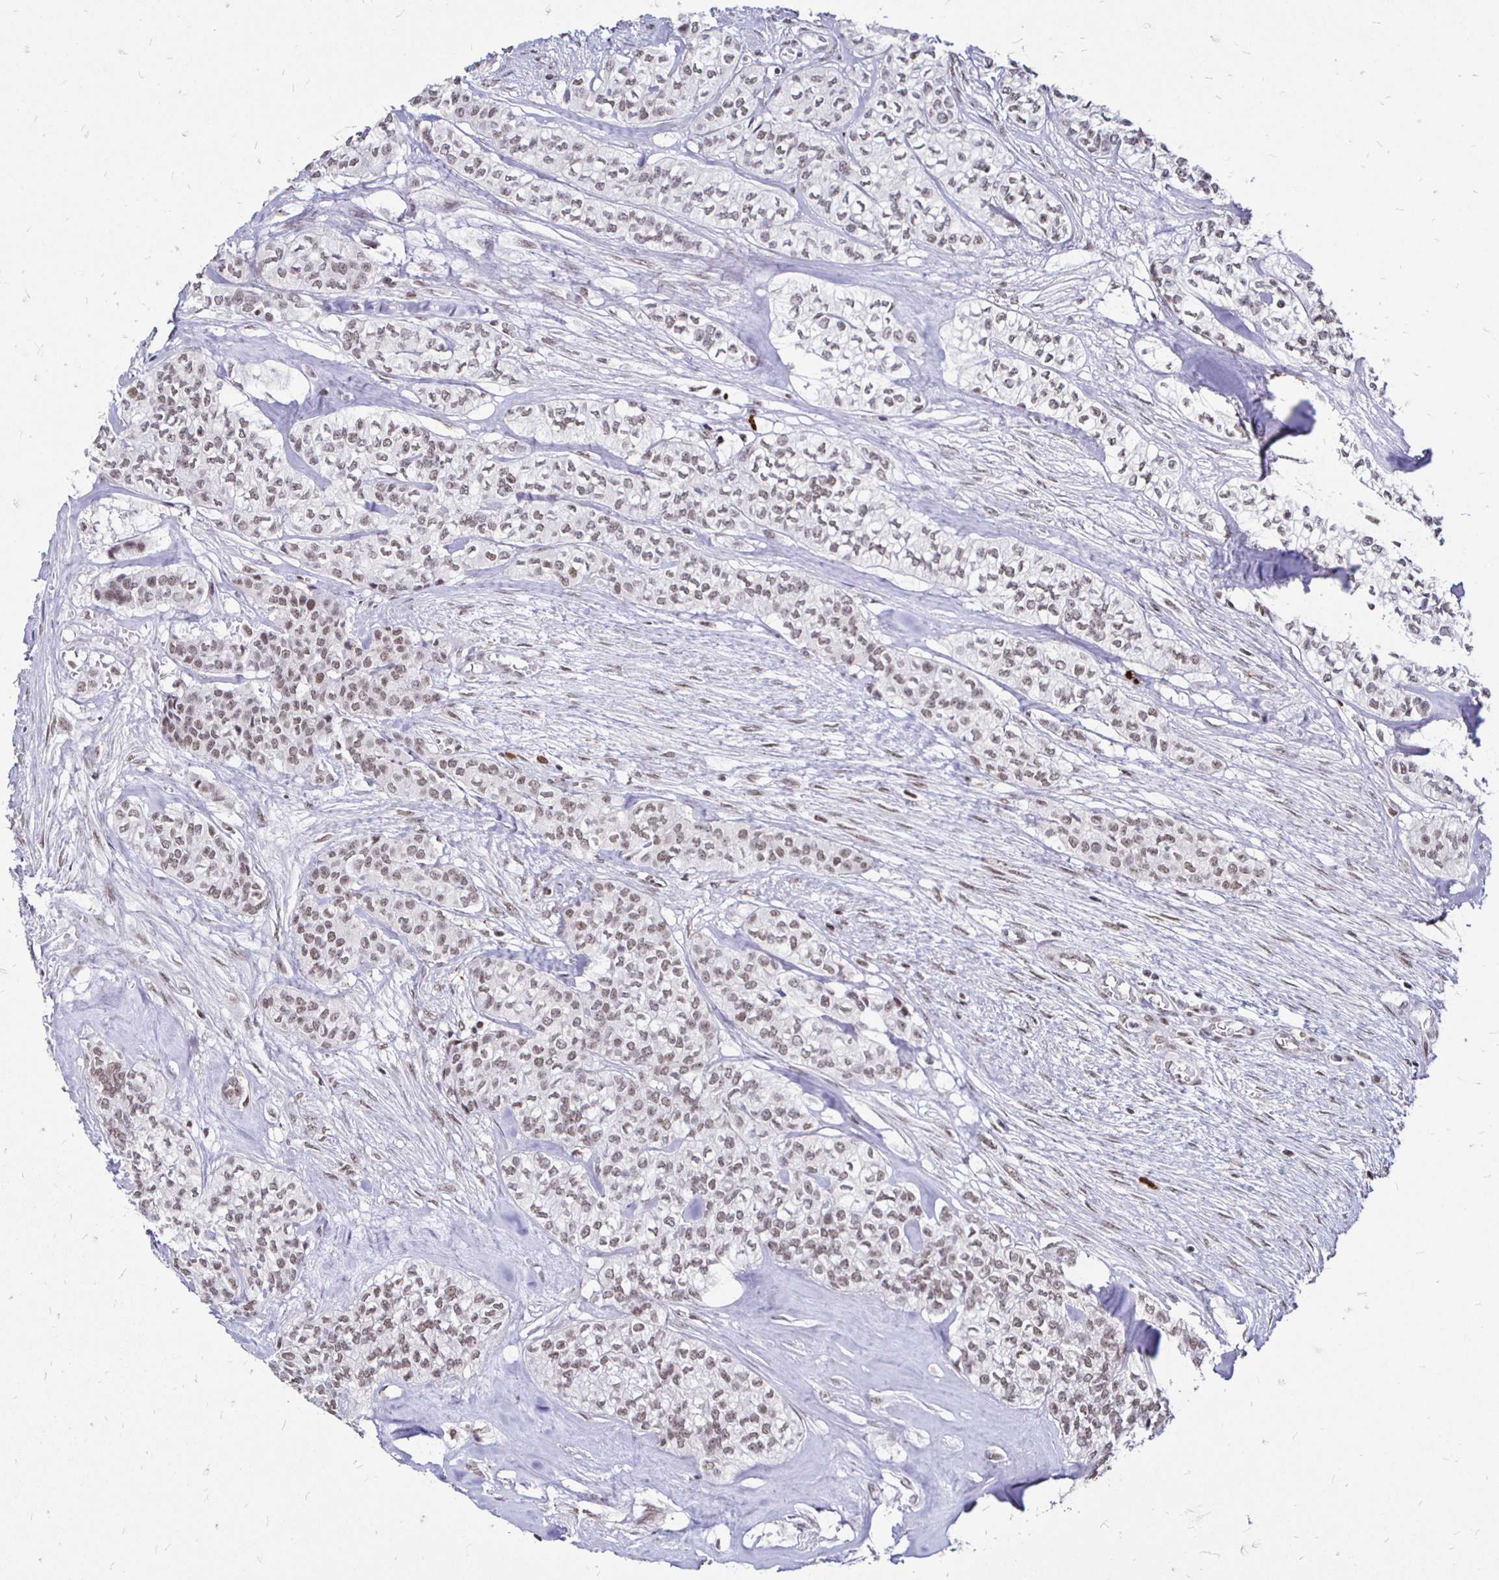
{"staining": {"intensity": "weak", "quantity": ">75%", "location": "nuclear"}, "tissue": "head and neck cancer", "cell_type": "Tumor cells", "image_type": "cancer", "snomed": [{"axis": "morphology", "description": "Adenocarcinoma, NOS"}, {"axis": "topography", "description": "Head-Neck"}], "caption": "Human head and neck adenocarcinoma stained with a brown dye displays weak nuclear positive staining in approximately >75% of tumor cells.", "gene": "SIN3A", "patient": {"sex": "male", "age": 81}}